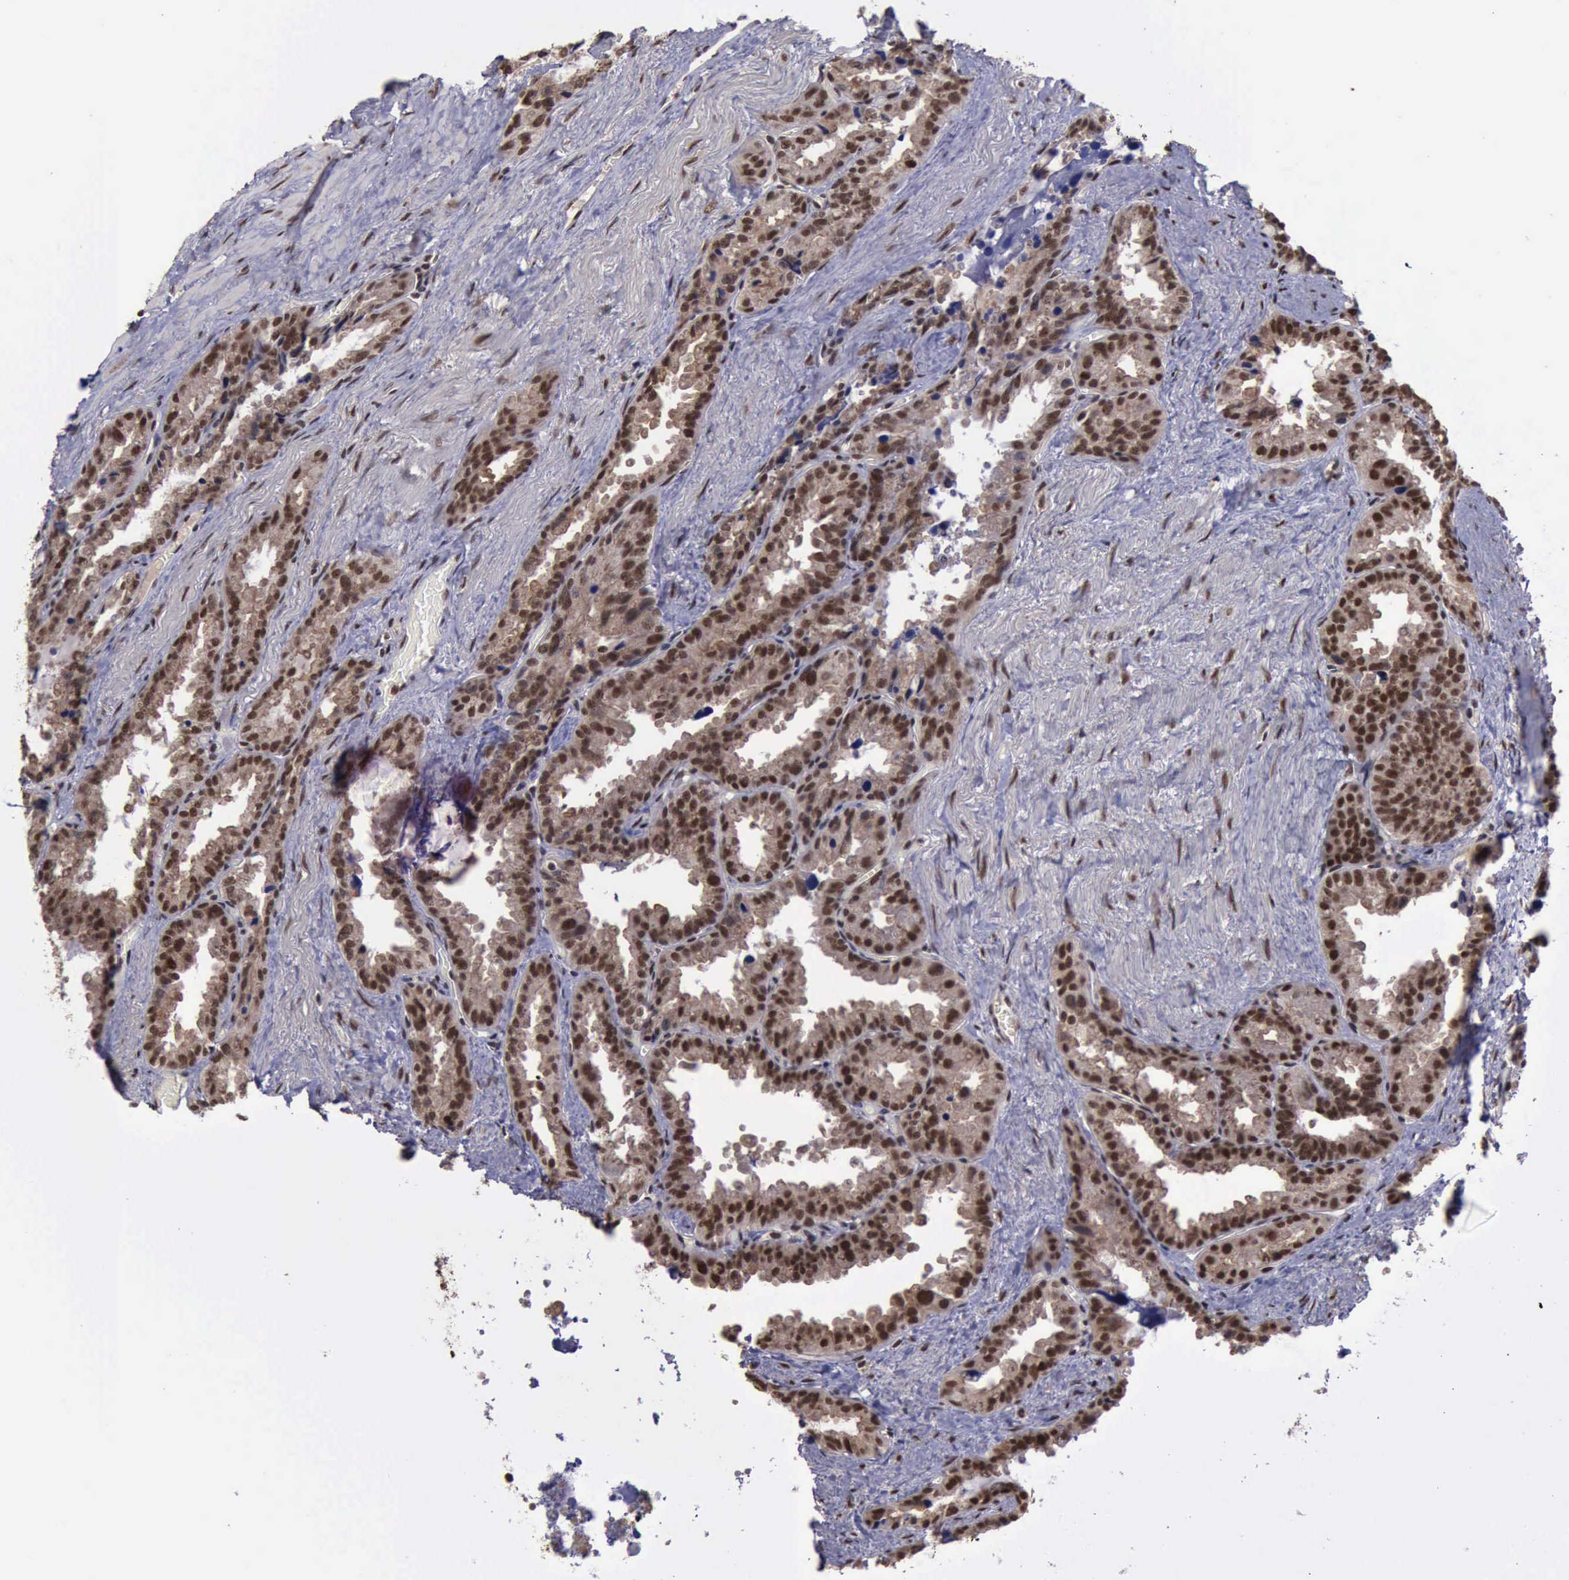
{"staining": {"intensity": "strong", "quantity": ">75%", "location": "cytoplasmic/membranous,nuclear"}, "tissue": "seminal vesicle", "cell_type": "Glandular cells", "image_type": "normal", "snomed": [{"axis": "morphology", "description": "Normal tissue, NOS"}, {"axis": "topography", "description": "Prostate"}, {"axis": "topography", "description": "Seminal veicle"}], "caption": "A brown stain labels strong cytoplasmic/membranous,nuclear positivity of a protein in glandular cells of normal seminal vesicle.", "gene": "TRMT2A", "patient": {"sex": "male", "age": 63}}